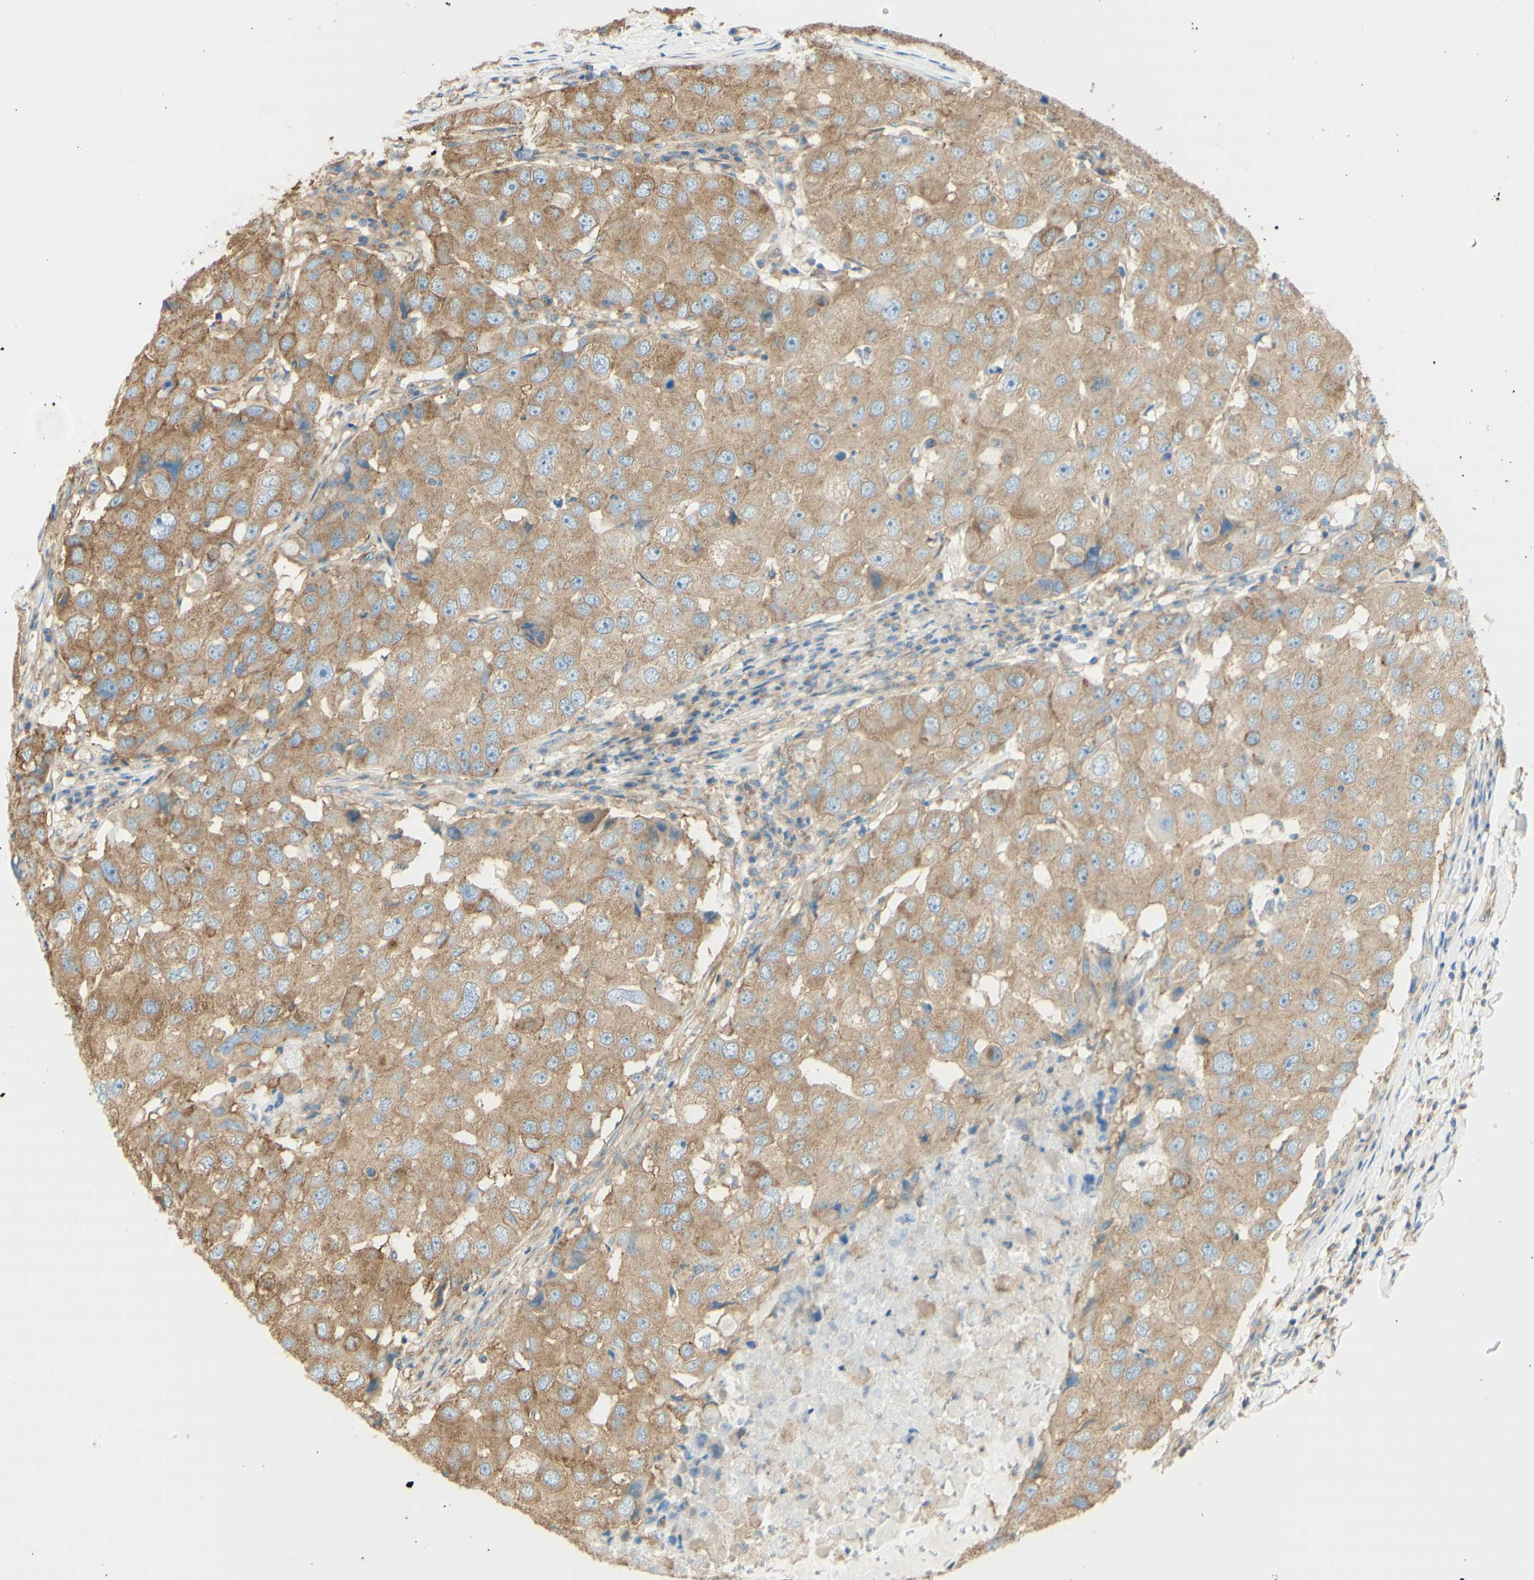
{"staining": {"intensity": "moderate", "quantity": ">75%", "location": "cytoplasmic/membranous"}, "tissue": "breast cancer", "cell_type": "Tumor cells", "image_type": "cancer", "snomed": [{"axis": "morphology", "description": "Duct carcinoma"}, {"axis": "topography", "description": "Breast"}], "caption": "Tumor cells show medium levels of moderate cytoplasmic/membranous positivity in approximately >75% of cells in human breast cancer (intraductal carcinoma).", "gene": "CLTC", "patient": {"sex": "female", "age": 27}}